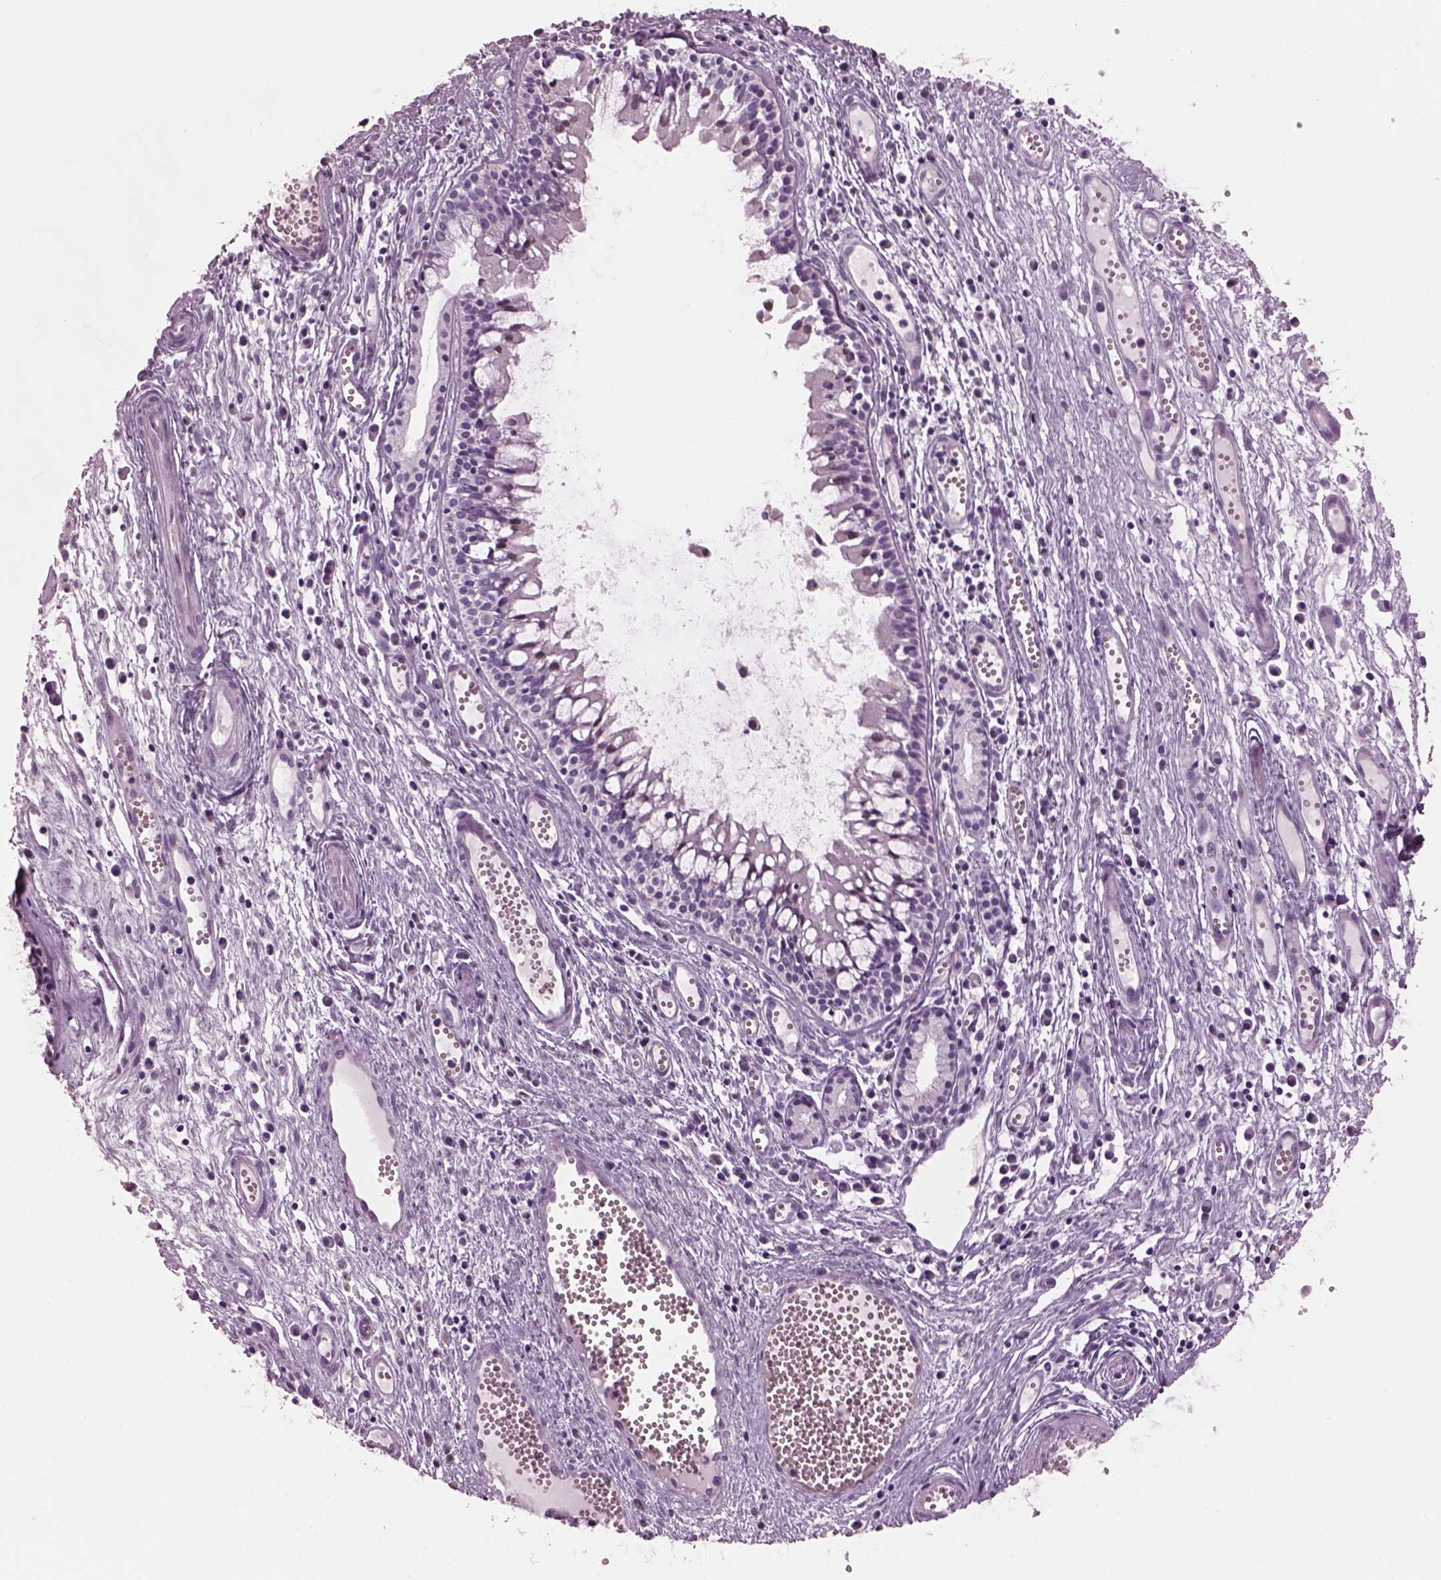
{"staining": {"intensity": "negative", "quantity": "none", "location": "none"}, "tissue": "nasopharynx", "cell_type": "Respiratory epithelial cells", "image_type": "normal", "snomed": [{"axis": "morphology", "description": "Normal tissue, NOS"}, {"axis": "topography", "description": "Nasopharynx"}], "caption": "High magnification brightfield microscopy of unremarkable nasopharynx stained with DAB (3,3'-diaminobenzidine) (brown) and counterstained with hematoxylin (blue): respiratory epithelial cells show no significant expression.", "gene": "KRTAP3", "patient": {"sex": "male", "age": 31}}